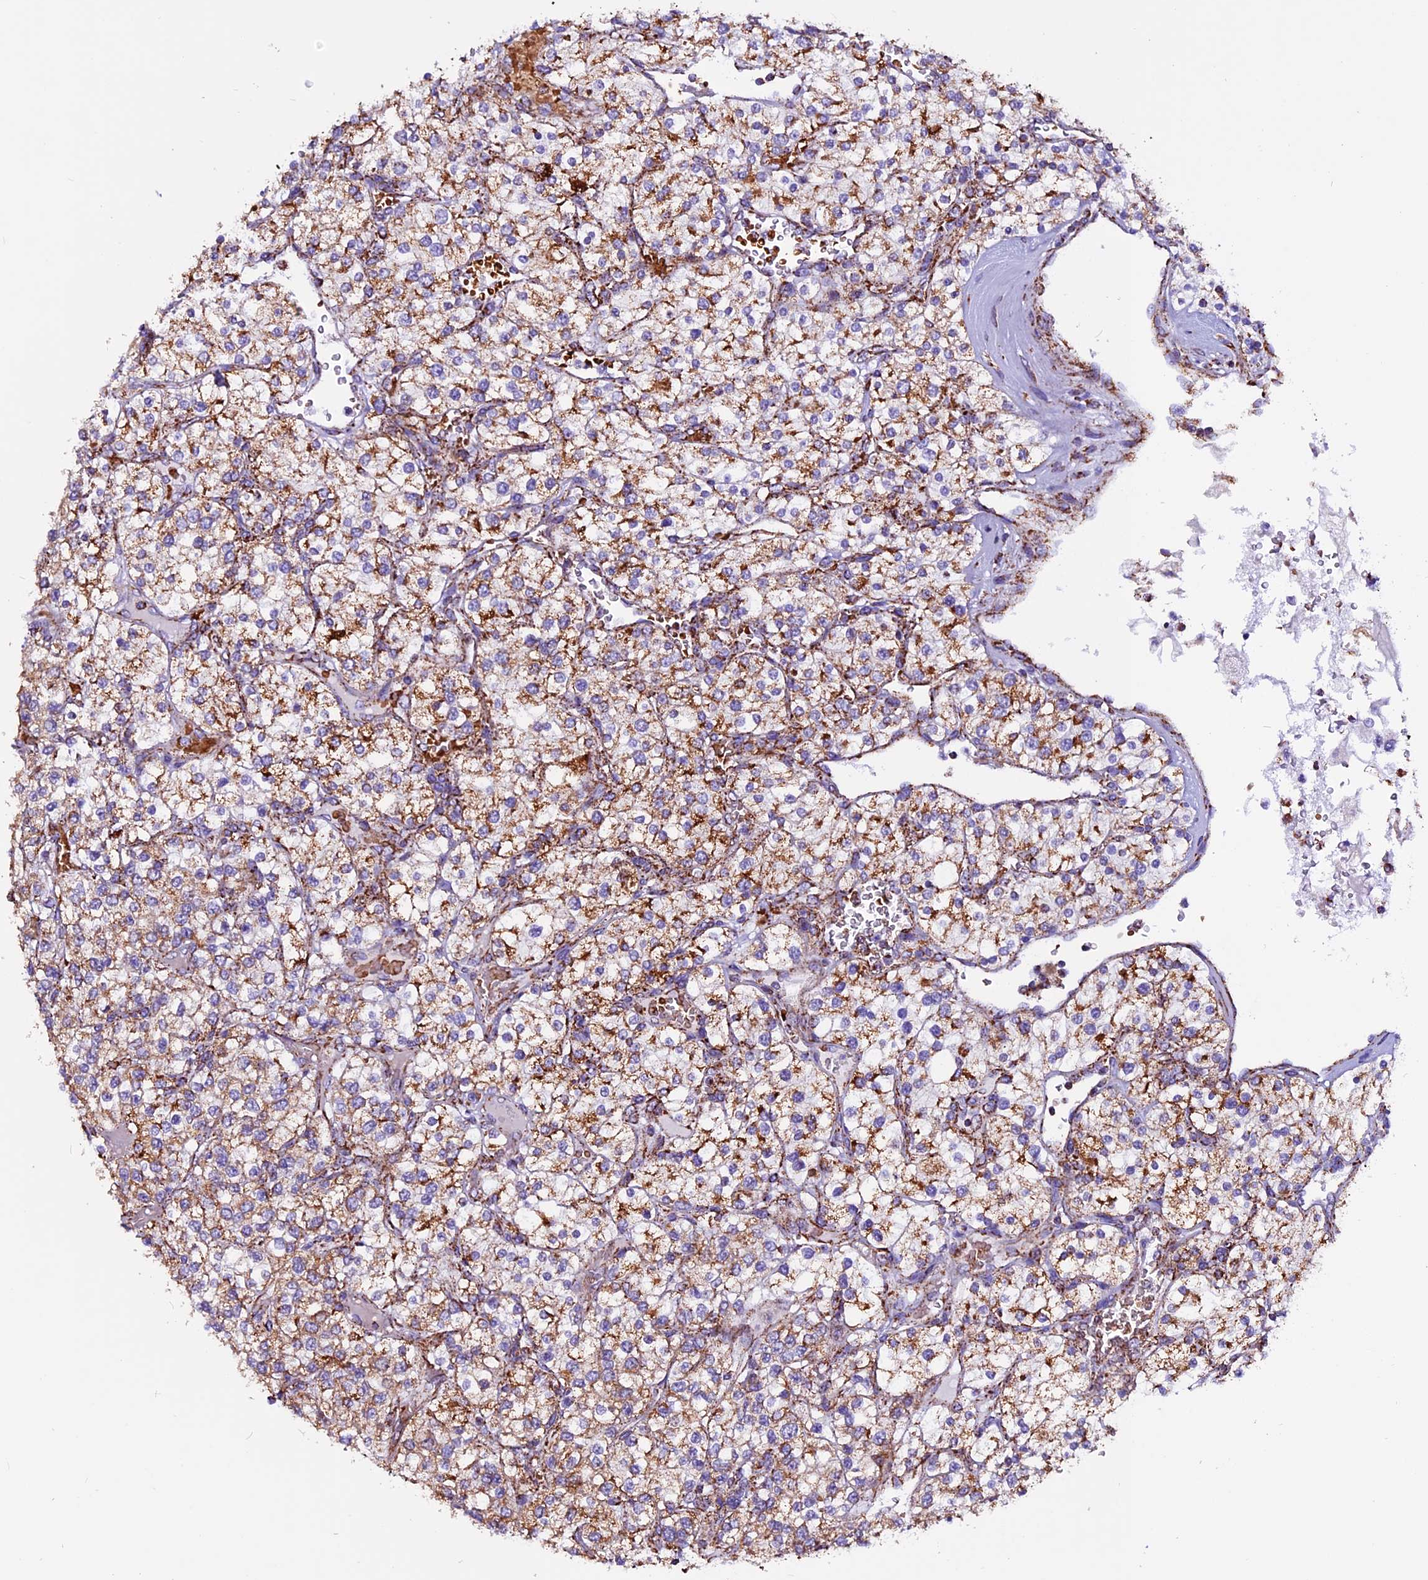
{"staining": {"intensity": "moderate", "quantity": ">75%", "location": "cytoplasmic/membranous"}, "tissue": "renal cancer", "cell_type": "Tumor cells", "image_type": "cancer", "snomed": [{"axis": "morphology", "description": "Adenocarcinoma, NOS"}, {"axis": "topography", "description": "Kidney"}], "caption": "DAB (3,3'-diaminobenzidine) immunohistochemical staining of renal adenocarcinoma exhibits moderate cytoplasmic/membranous protein positivity in about >75% of tumor cells.", "gene": "CX3CL1", "patient": {"sex": "male", "age": 80}}